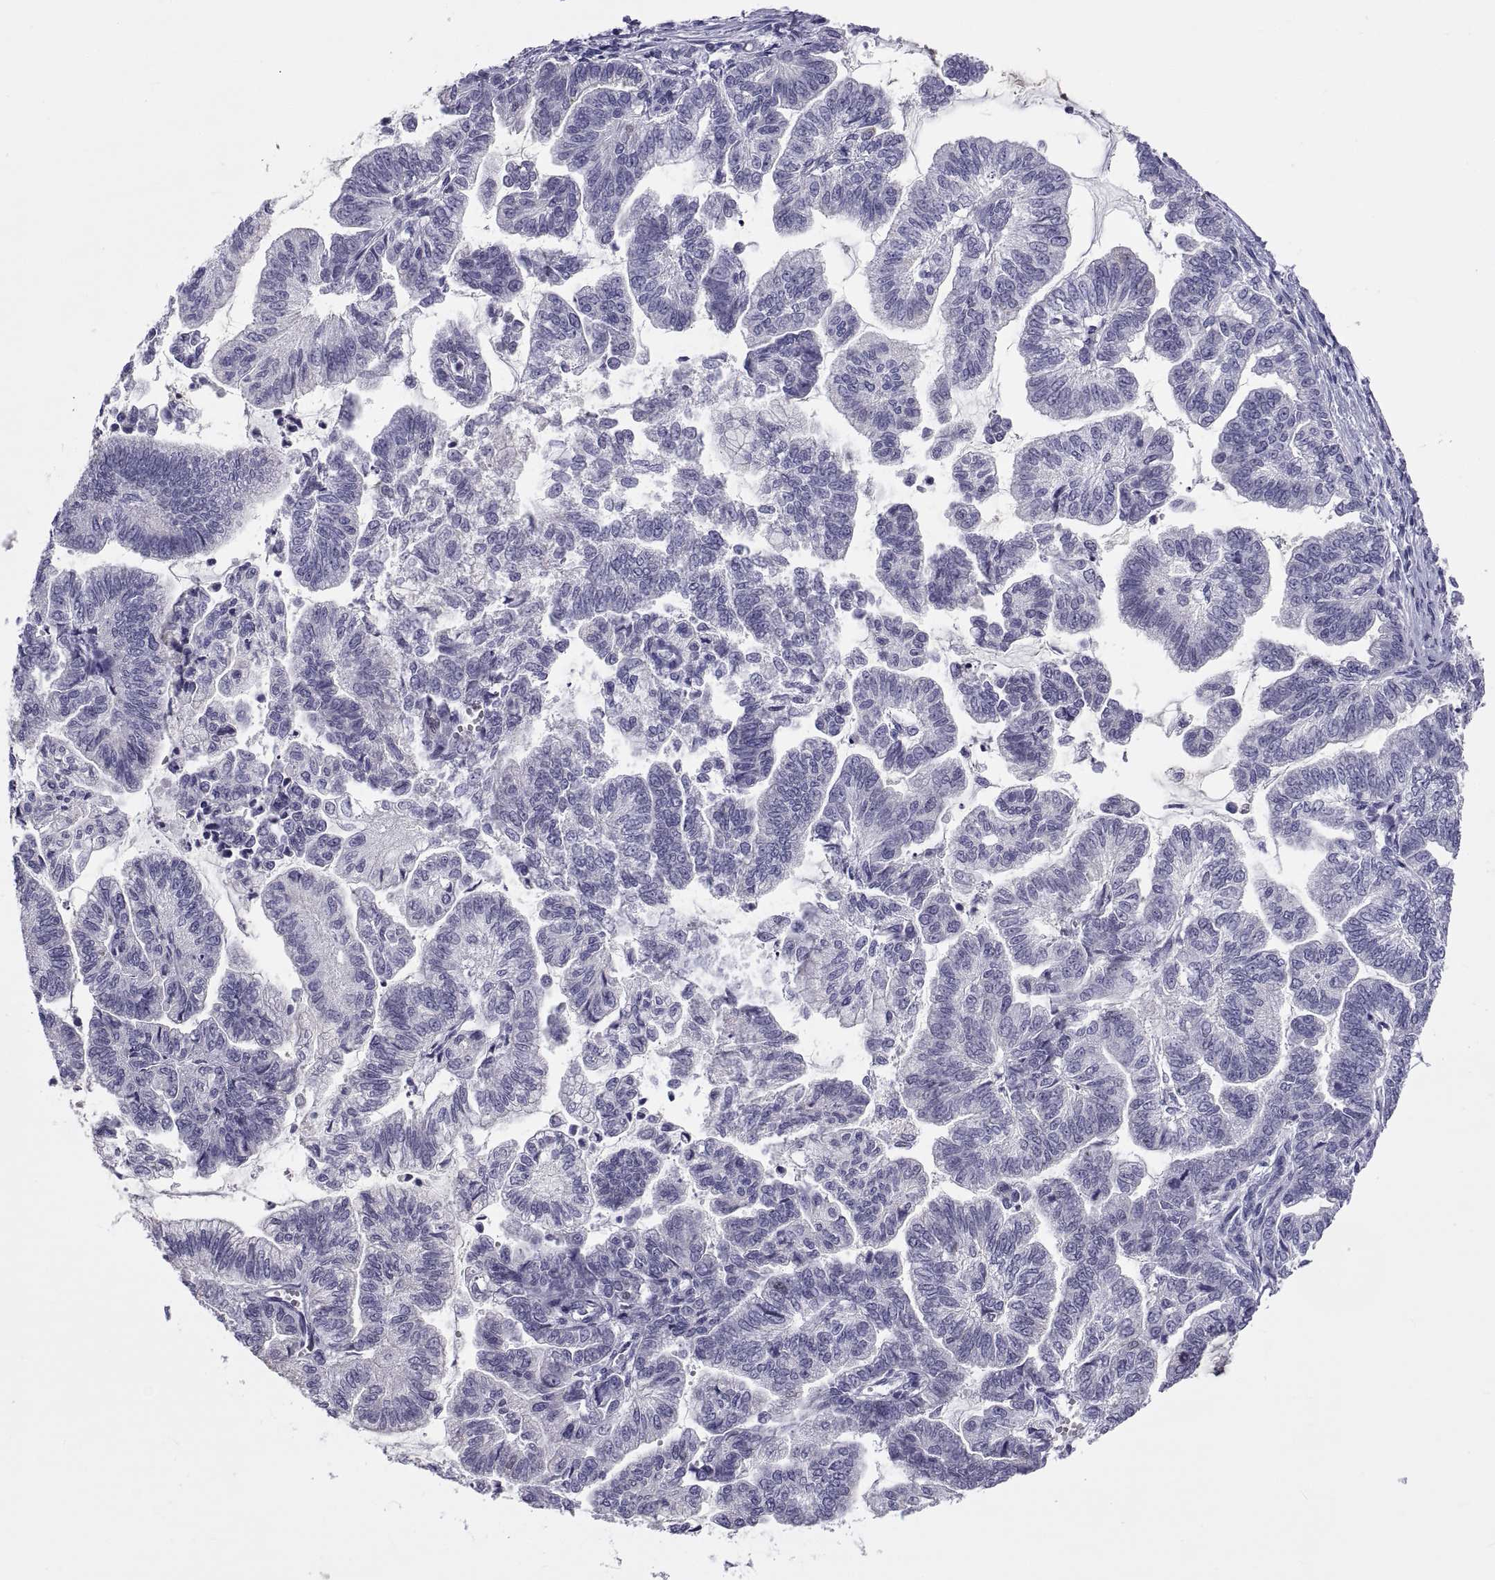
{"staining": {"intensity": "negative", "quantity": "none", "location": "none"}, "tissue": "stomach cancer", "cell_type": "Tumor cells", "image_type": "cancer", "snomed": [{"axis": "morphology", "description": "Adenocarcinoma, NOS"}, {"axis": "topography", "description": "Stomach"}], "caption": "IHC micrograph of stomach cancer (adenocarcinoma) stained for a protein (brown), which reveals no positivity in tumor cells.", "gene": "NPTX2", "patient": {"sex": "male", "age": 83}}